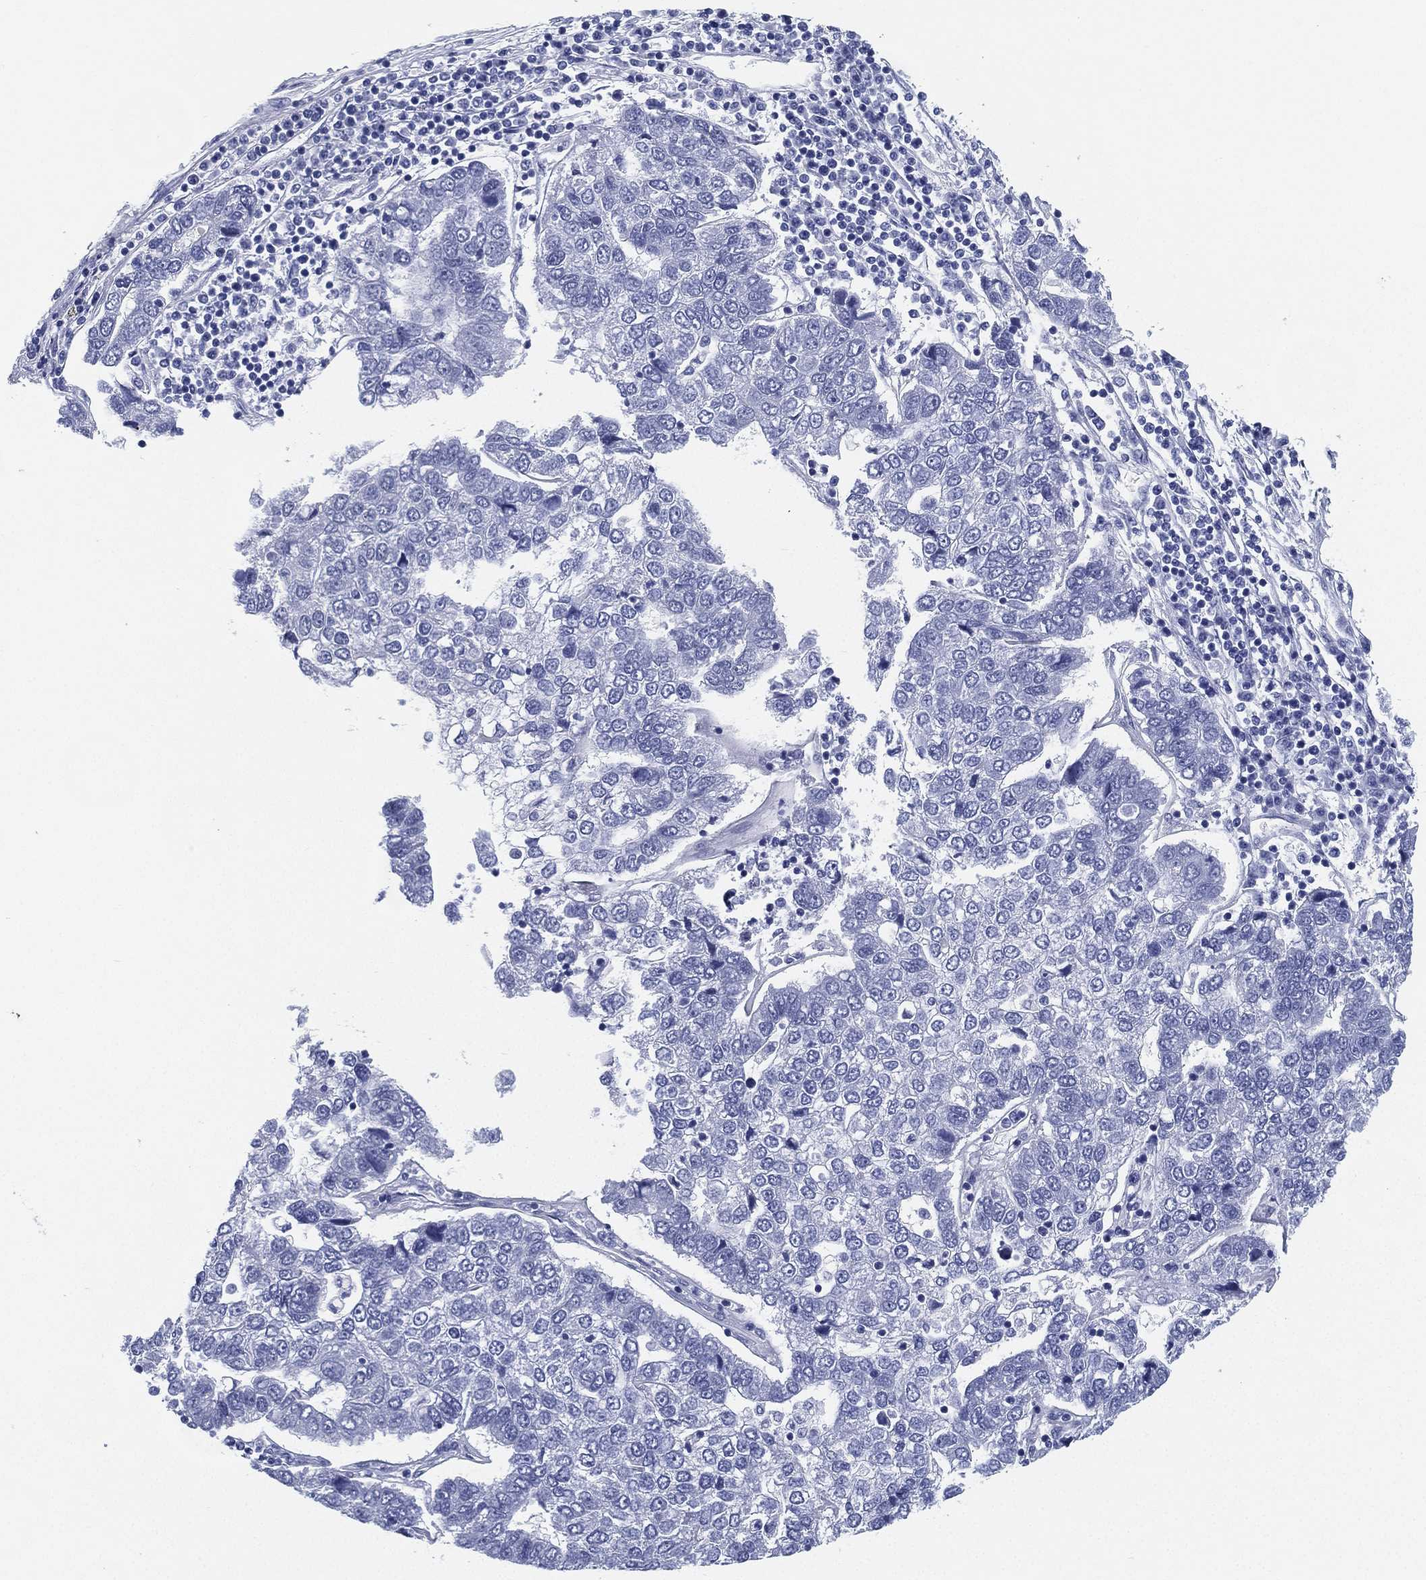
{"staining": {"intensity": "negative", "quantity": "none", "location": "none"}, "tissue": "pancreatic cancer", "cell_type": "Tumor cells", "image_type": "cancer", "snomed": [{"axis": "morphology", "description": "Adenocarcinoma, NOS"}, {"axis": "topography", "description": "Pancreas"}], "caption": "Tumor cells are negative for brown protein staining in adenocarcinoma (pancreatic). (Brightfield microscopy of DAB immunohistochemistry (IHC) at high magnification).", "gene": "ATP1B2", "patient": {"sex": "female", "age": 61}}